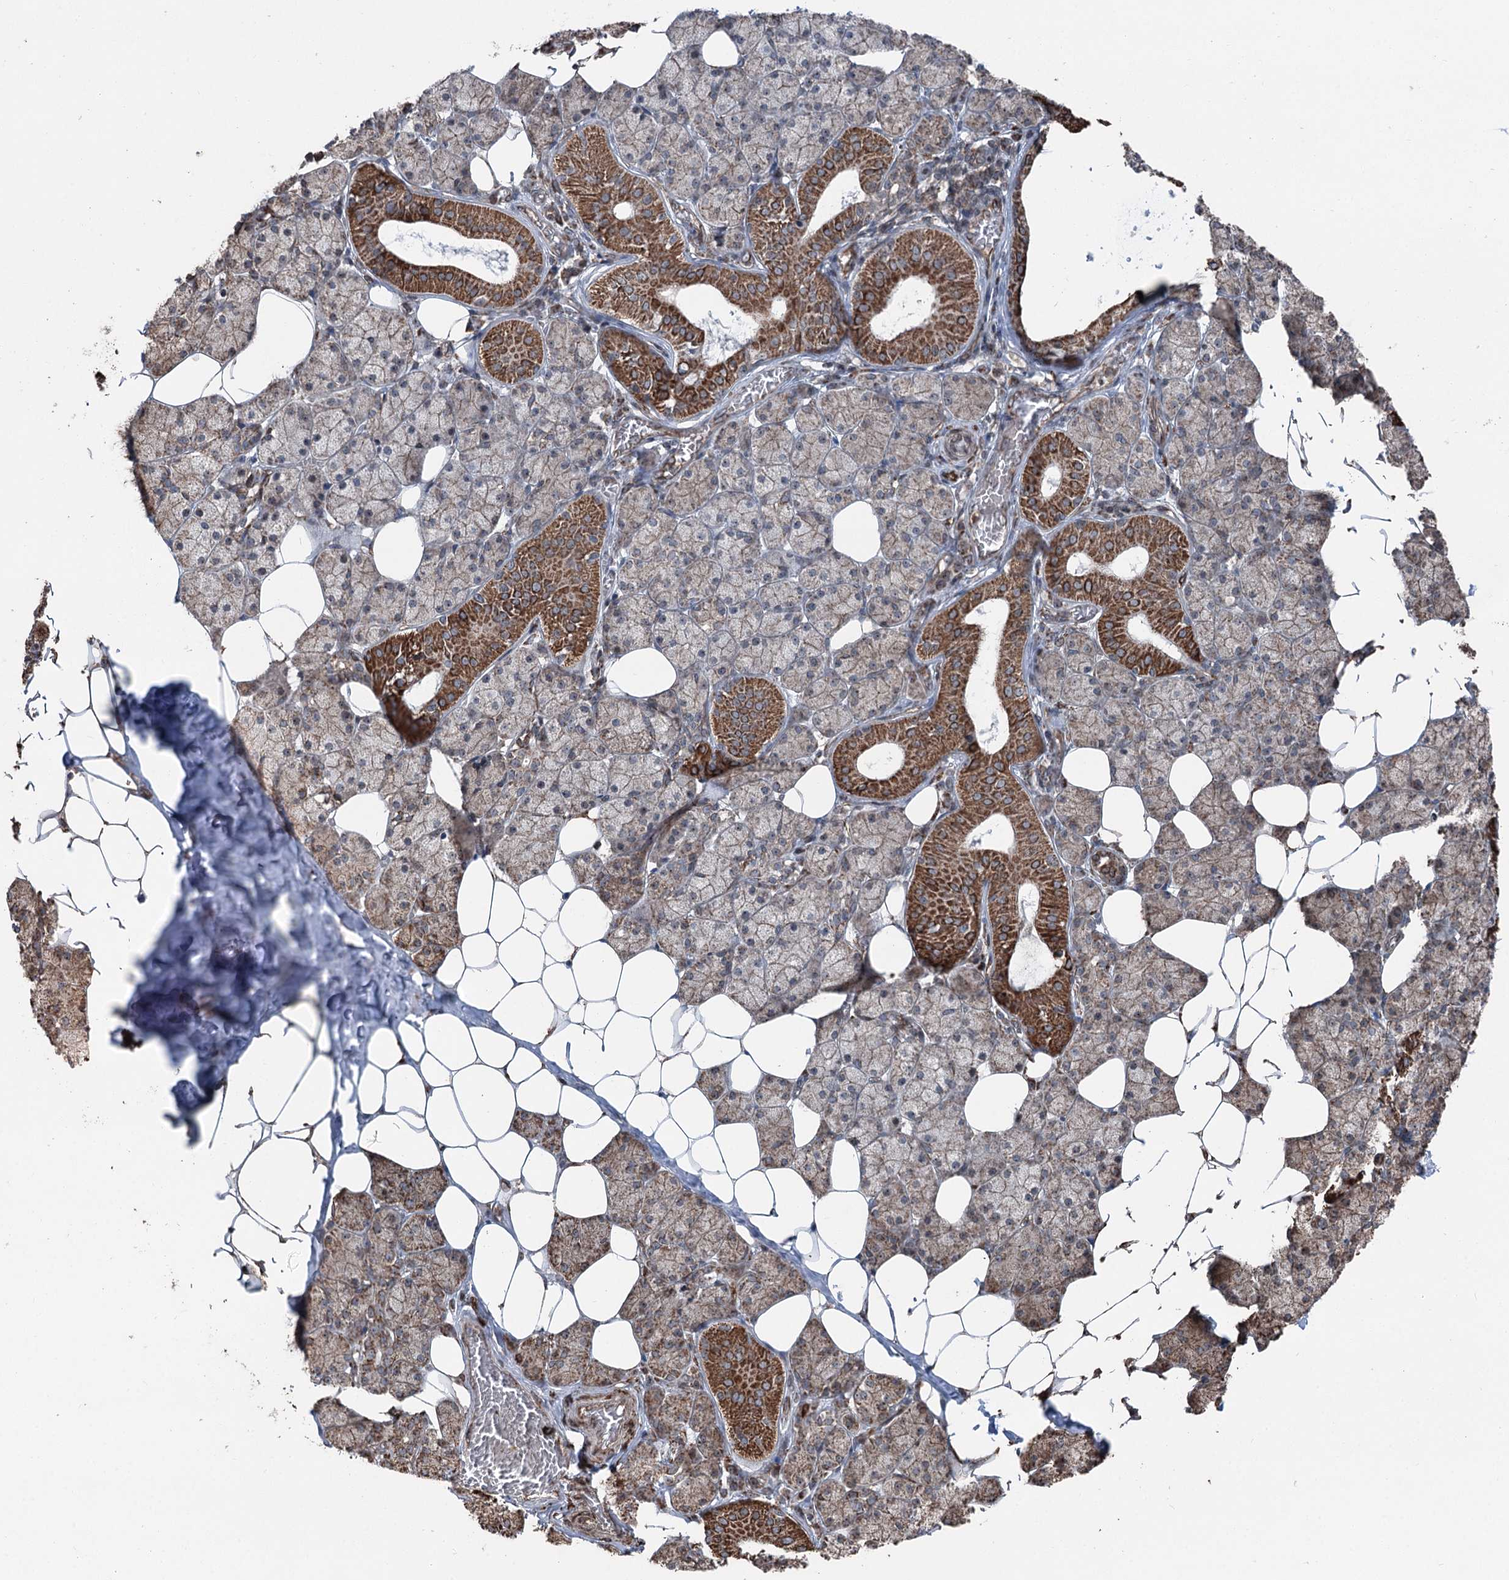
{"staining": {"intensity": "strong", "quantity": "25%-75%", "location": "cytoplasmic/membranous"}, "tissue": "salivary gland", "cell_type": "Glandular cells", "image_type": "normal", "snomed": [{"axis": "morphology", "description": "Normal tissue, NOS"}, {"axis": "topography", "description": "Salivary gland"}], "caption": "A brown stain highlights strong cytoplasmic/membranous expression of a protein in glandular cells of normal salivary gland. (Stains: DAB (3,3'-diaminobenzidine) in brown, nuclei in blue, Microscopy: brightfield microscopy at high magnification).", "gene": "STEEP1", "patient": {"sex": "female", "age": 33}}